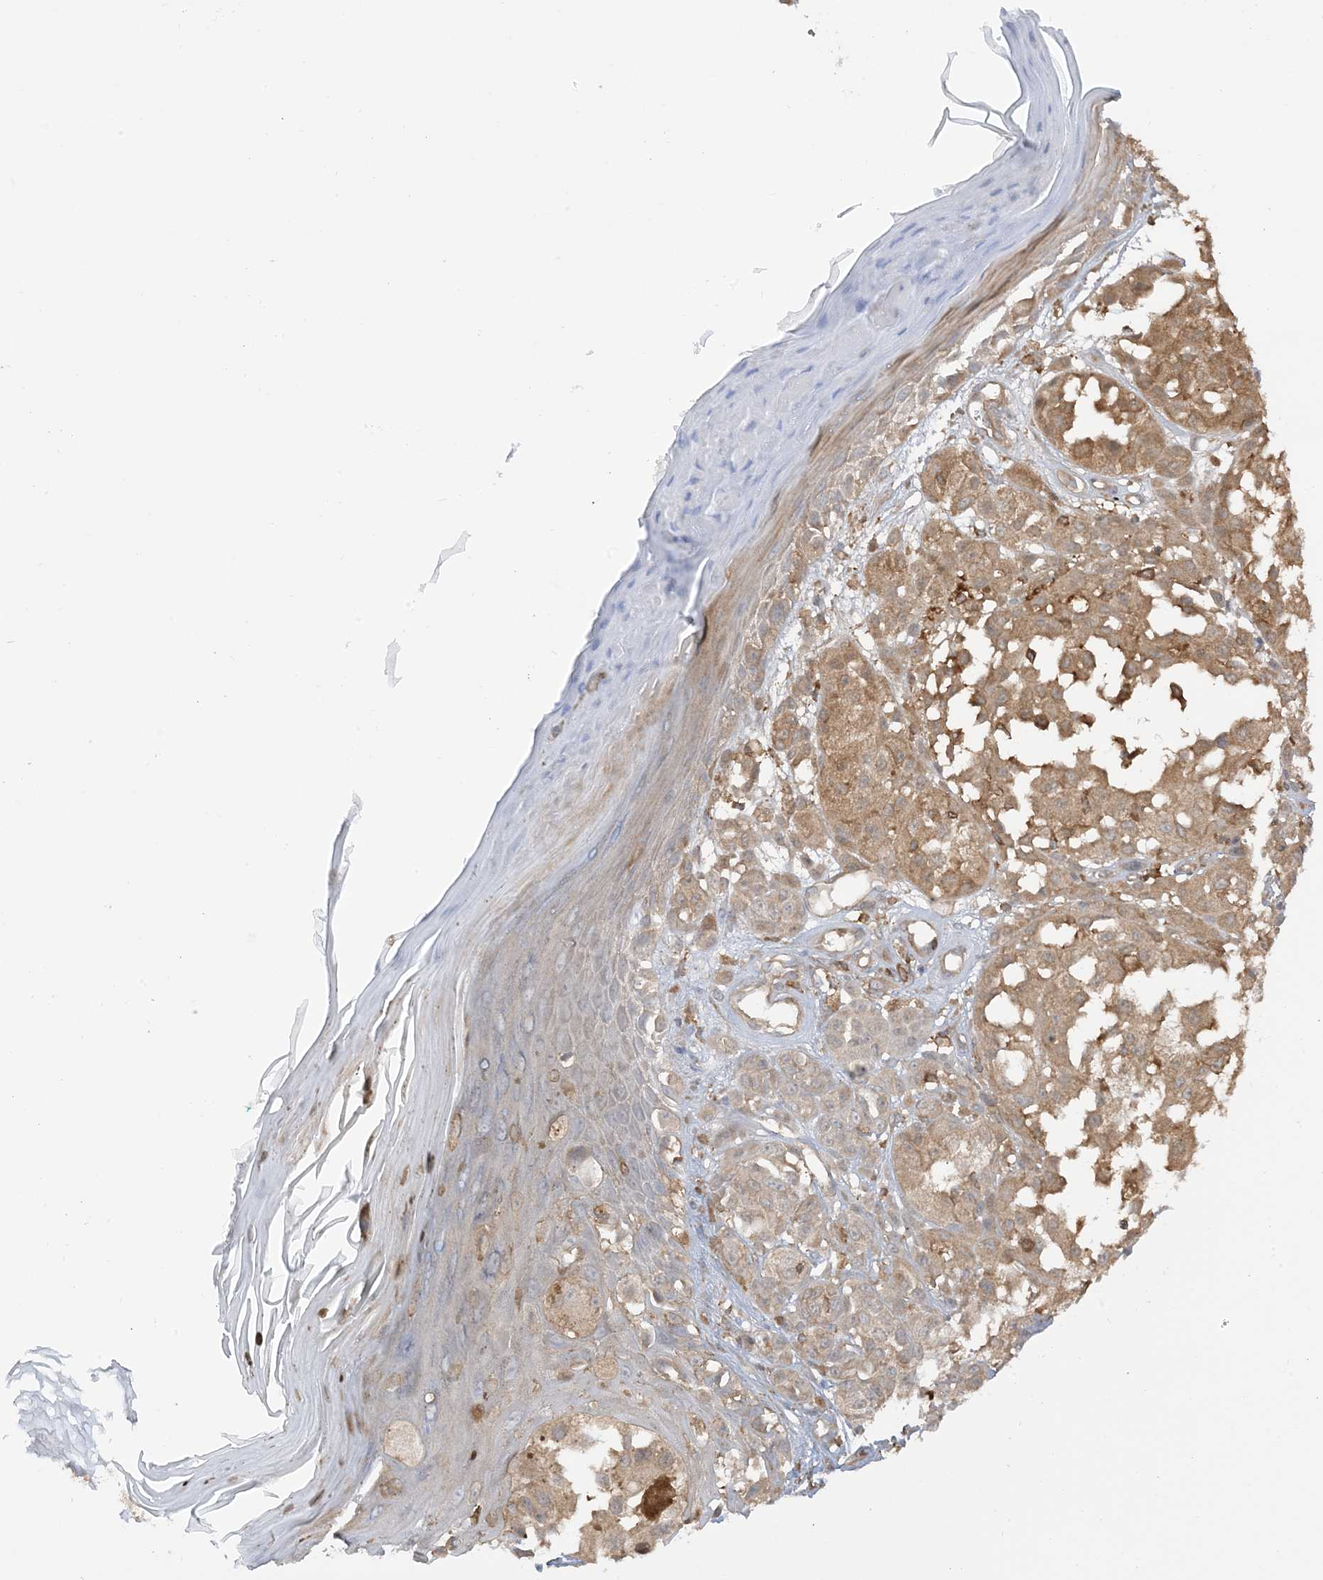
{"staining": {"intensity": "weak", "quantity": "25%-75%", "location": "cytoplasmic/membranous"}, "tissue": "melanoma", "cell_type": "Tumor cells", "image_type": "cancer", "snomed": [{"axis": "morphology", "description": "Malignant melanoma, NOS"}, {"axis": "topography", "description": "Skin of leg"}], "caption": "Tumor cells show low levels of weak cytoplasmic/membranous positivity in about 25%-75% of cells in human malignant melanoma.", "gene": "CAPZB", "patient": {"sex": "female", "age": 72}}